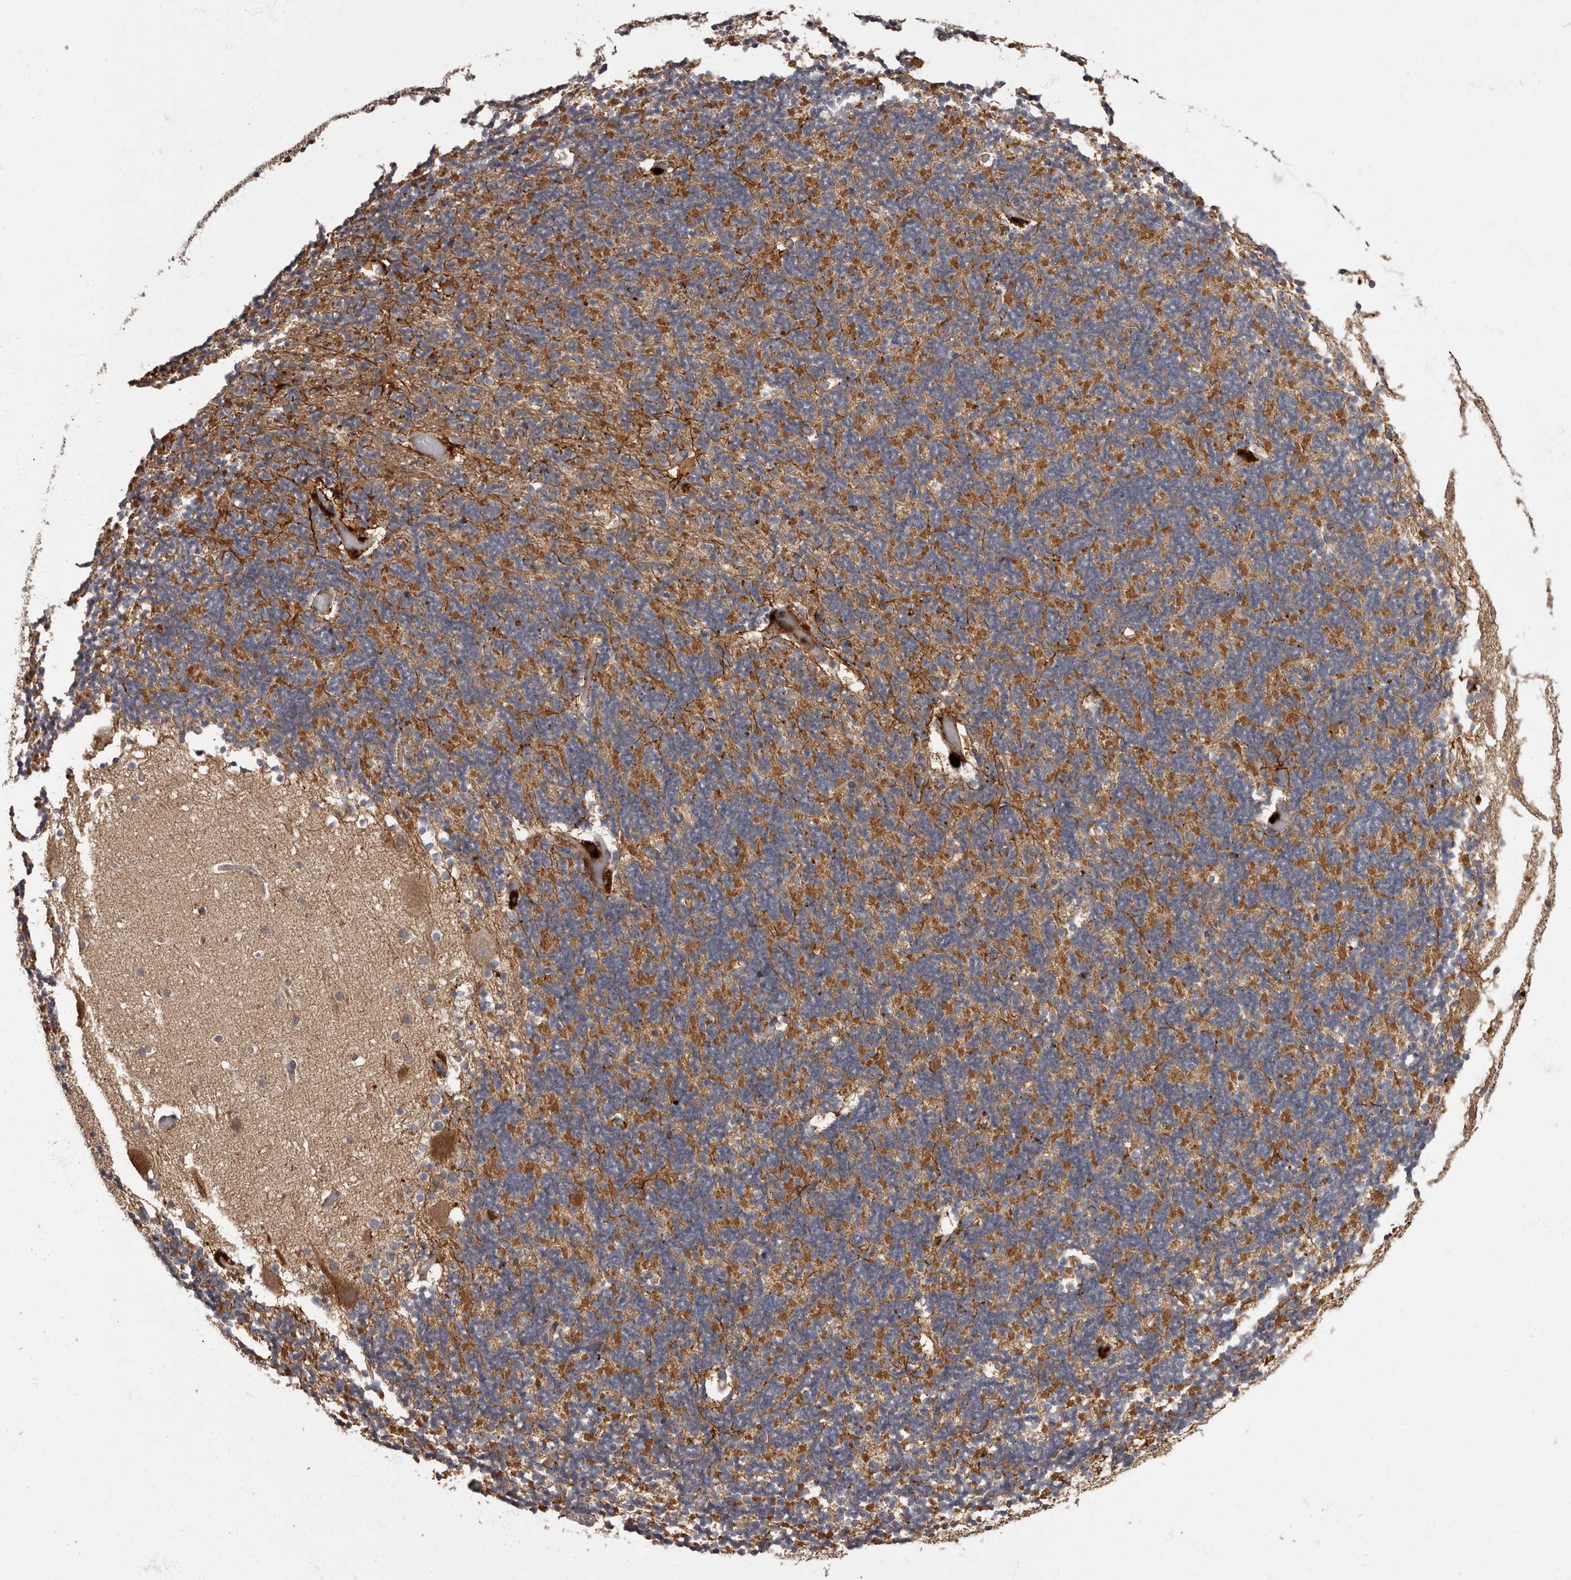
{"staining": {"intensity": "moderate", "quantity": "25%-75%", "location": "cytoplasmic/membranous"}, "tissue": "cerebellum", "cell_type": "Cells in granular layer", "image_type": "normal", "snomed": [{"axis": "morphology", "description": "Normal tissue, NOS"}, {"axis": "topography", "description": "Cerebellum"}], "caption": "Immunohistochemical staining of unremarkable cerebellum reveals medium levels of moderate cytoplasmic/membranous positivity in about 25%-75% of cells in granular layer. The staining is performed using DAB brown chromogen to label protein expression. The nuclei are counter-stained blue using hematoxylin.", "gene": "ADCY2", "patient": {"sex": "male", "age": 57}}